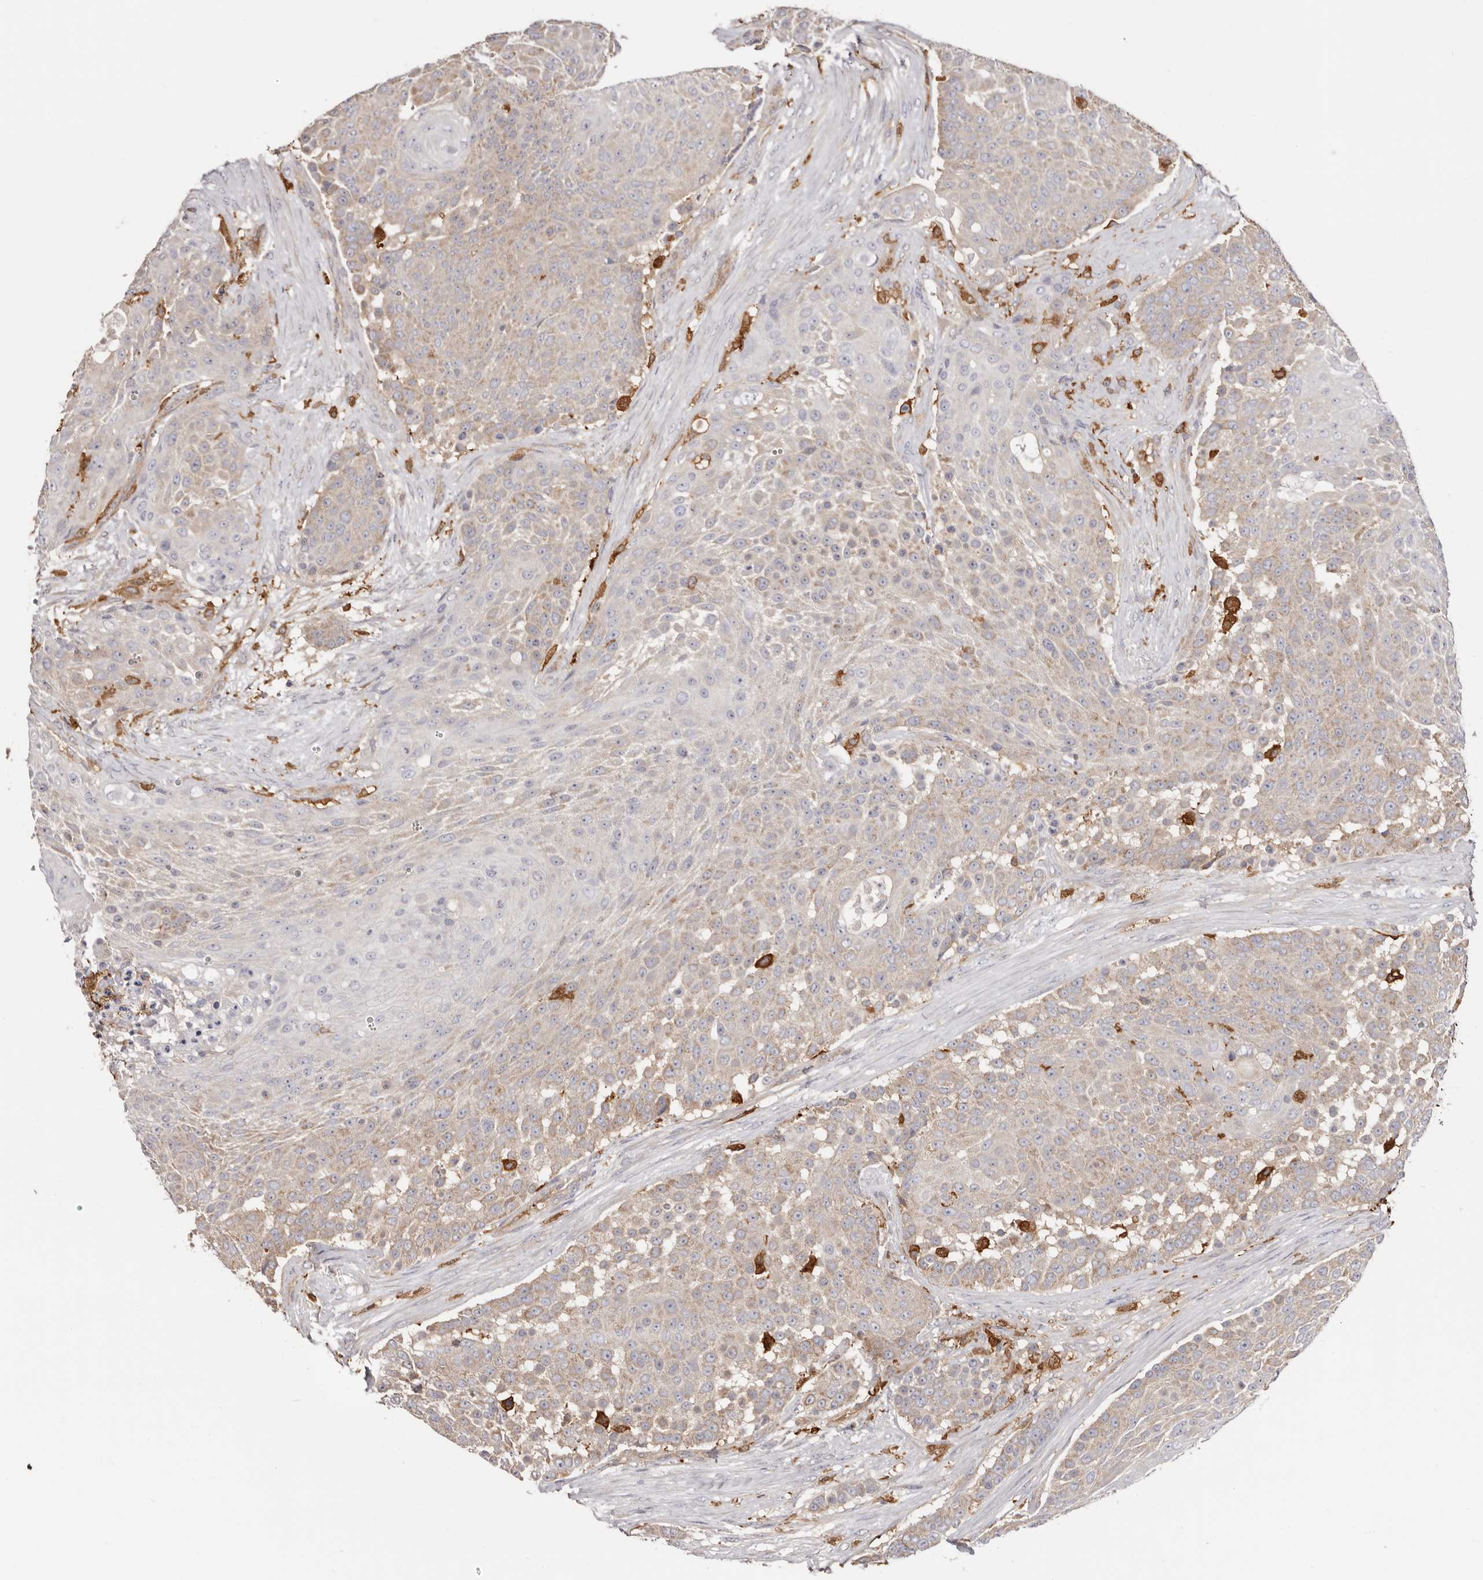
{"staining": {"intensity": "weak", "quantity": "25%-75%", "location": "cytoplasmic/membranous"}, "tissue": "urothelial cancer", "cell_type": "Tumor cells", "image_type": "cancer", "snomed": [{"axis": "morphology", "description": "Urothelial carcinoma, High grade"}, {"axis": "topography", "description": "Urinary bladder"}], "caption": "Tumor cells display low levels of weak cytoplasmic/membranous staining in about 25%-75% of cells in human high-grade urothelial carcinoma.", "gene": "LAP3", "patient": {"sex": "female", "age": 63}}